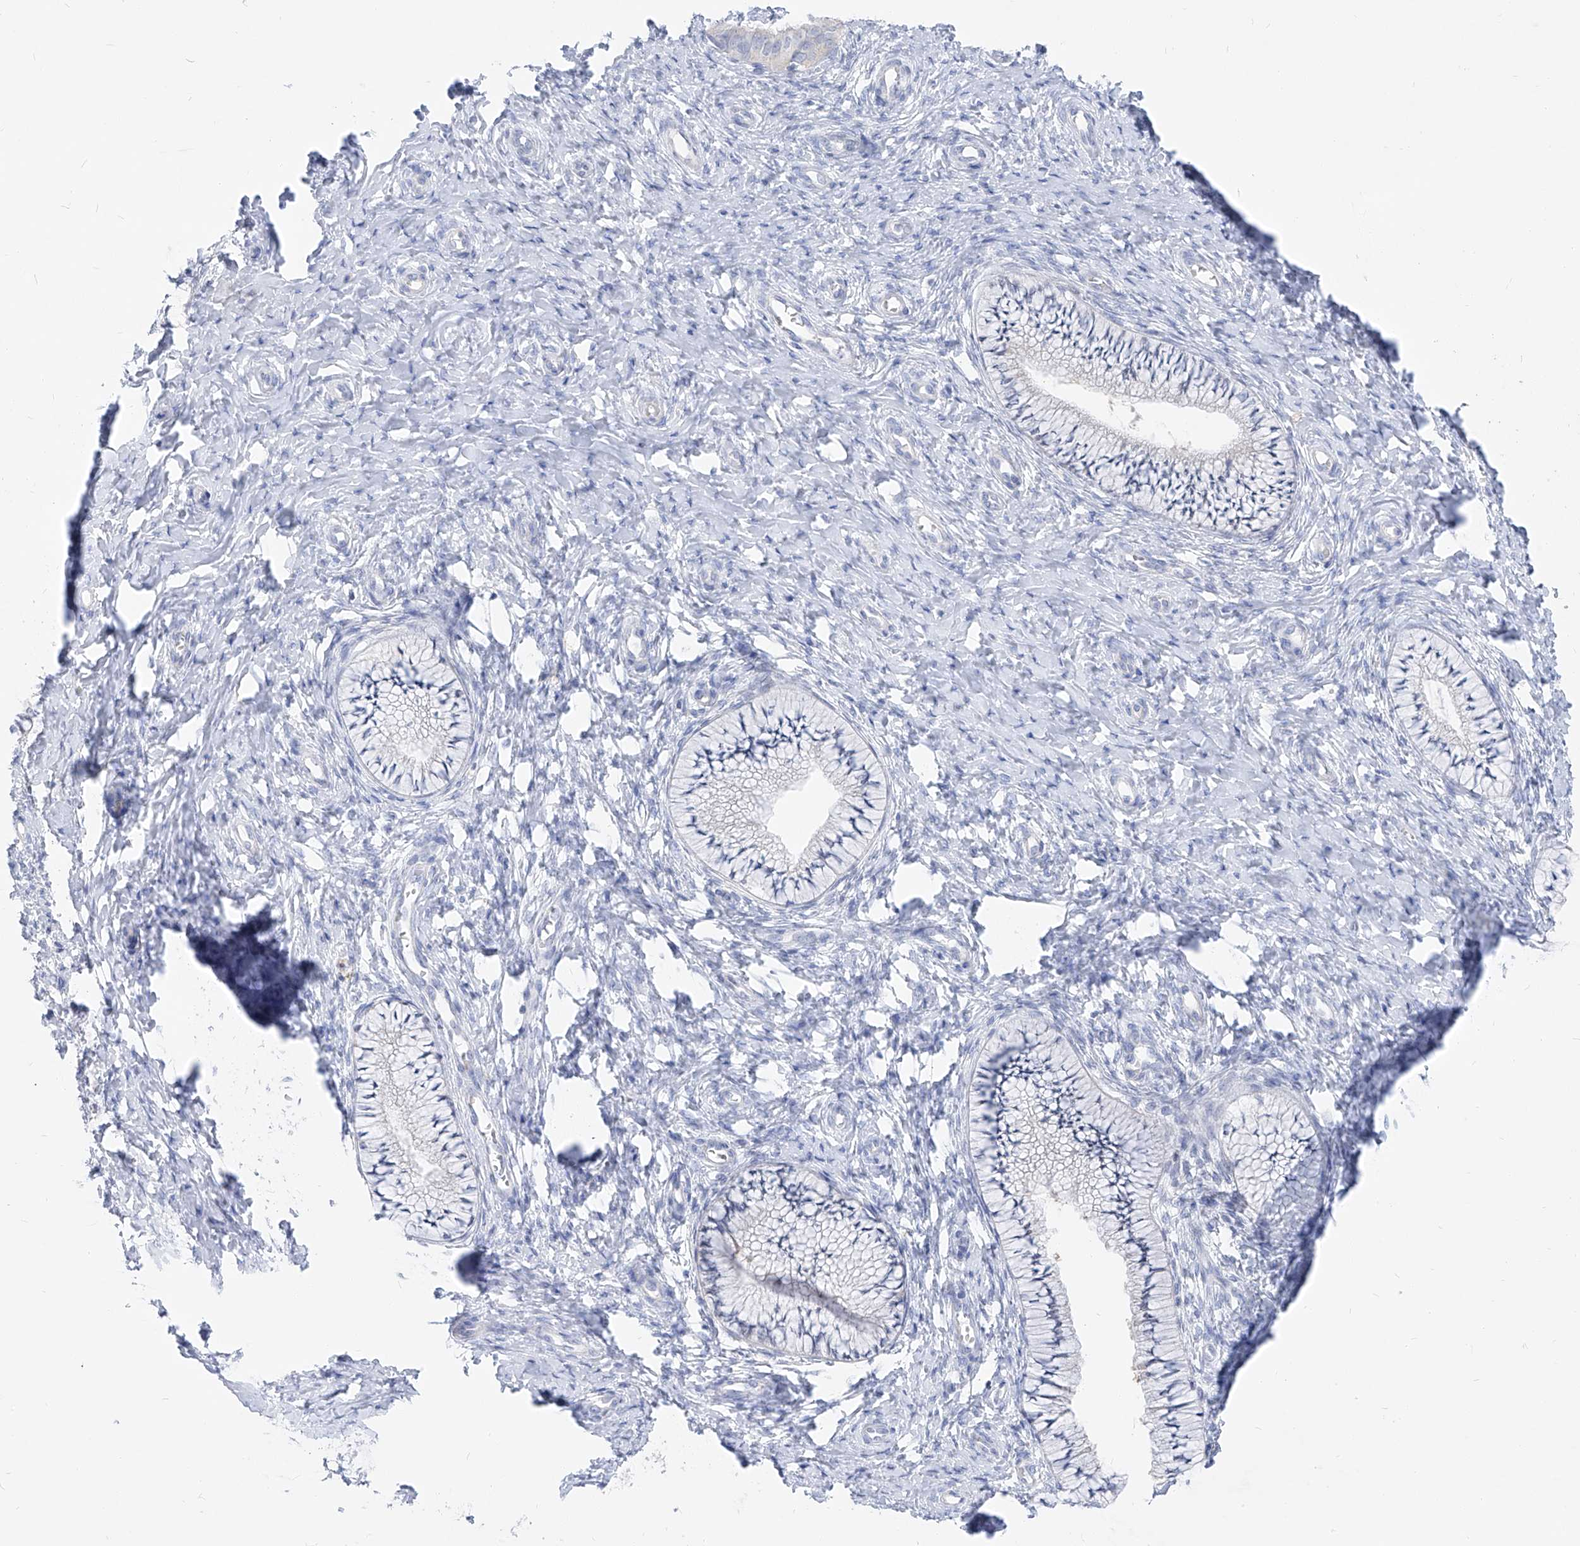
{"staining": {"intensity": "negative", "quantity": "none", "location": "none"}, "tissue": "cervix", "cell_type": "Glandular cells", "image_type": "normal", "snomed": [{"axis": "morphology", "description": "Normal tissue, NOS"}, {"axis": "topography", "description": "Cervix"}], "caption": "Immunohistochemistry micrograph of benign cervix: cervix stained with DAB (3,3'-diaminobenzidine) displays no significant protein expression in glandular cells. Nuclei are stained in blue.", "gene": "UFL1", "patient": {"sex": "female", "age": 36}}